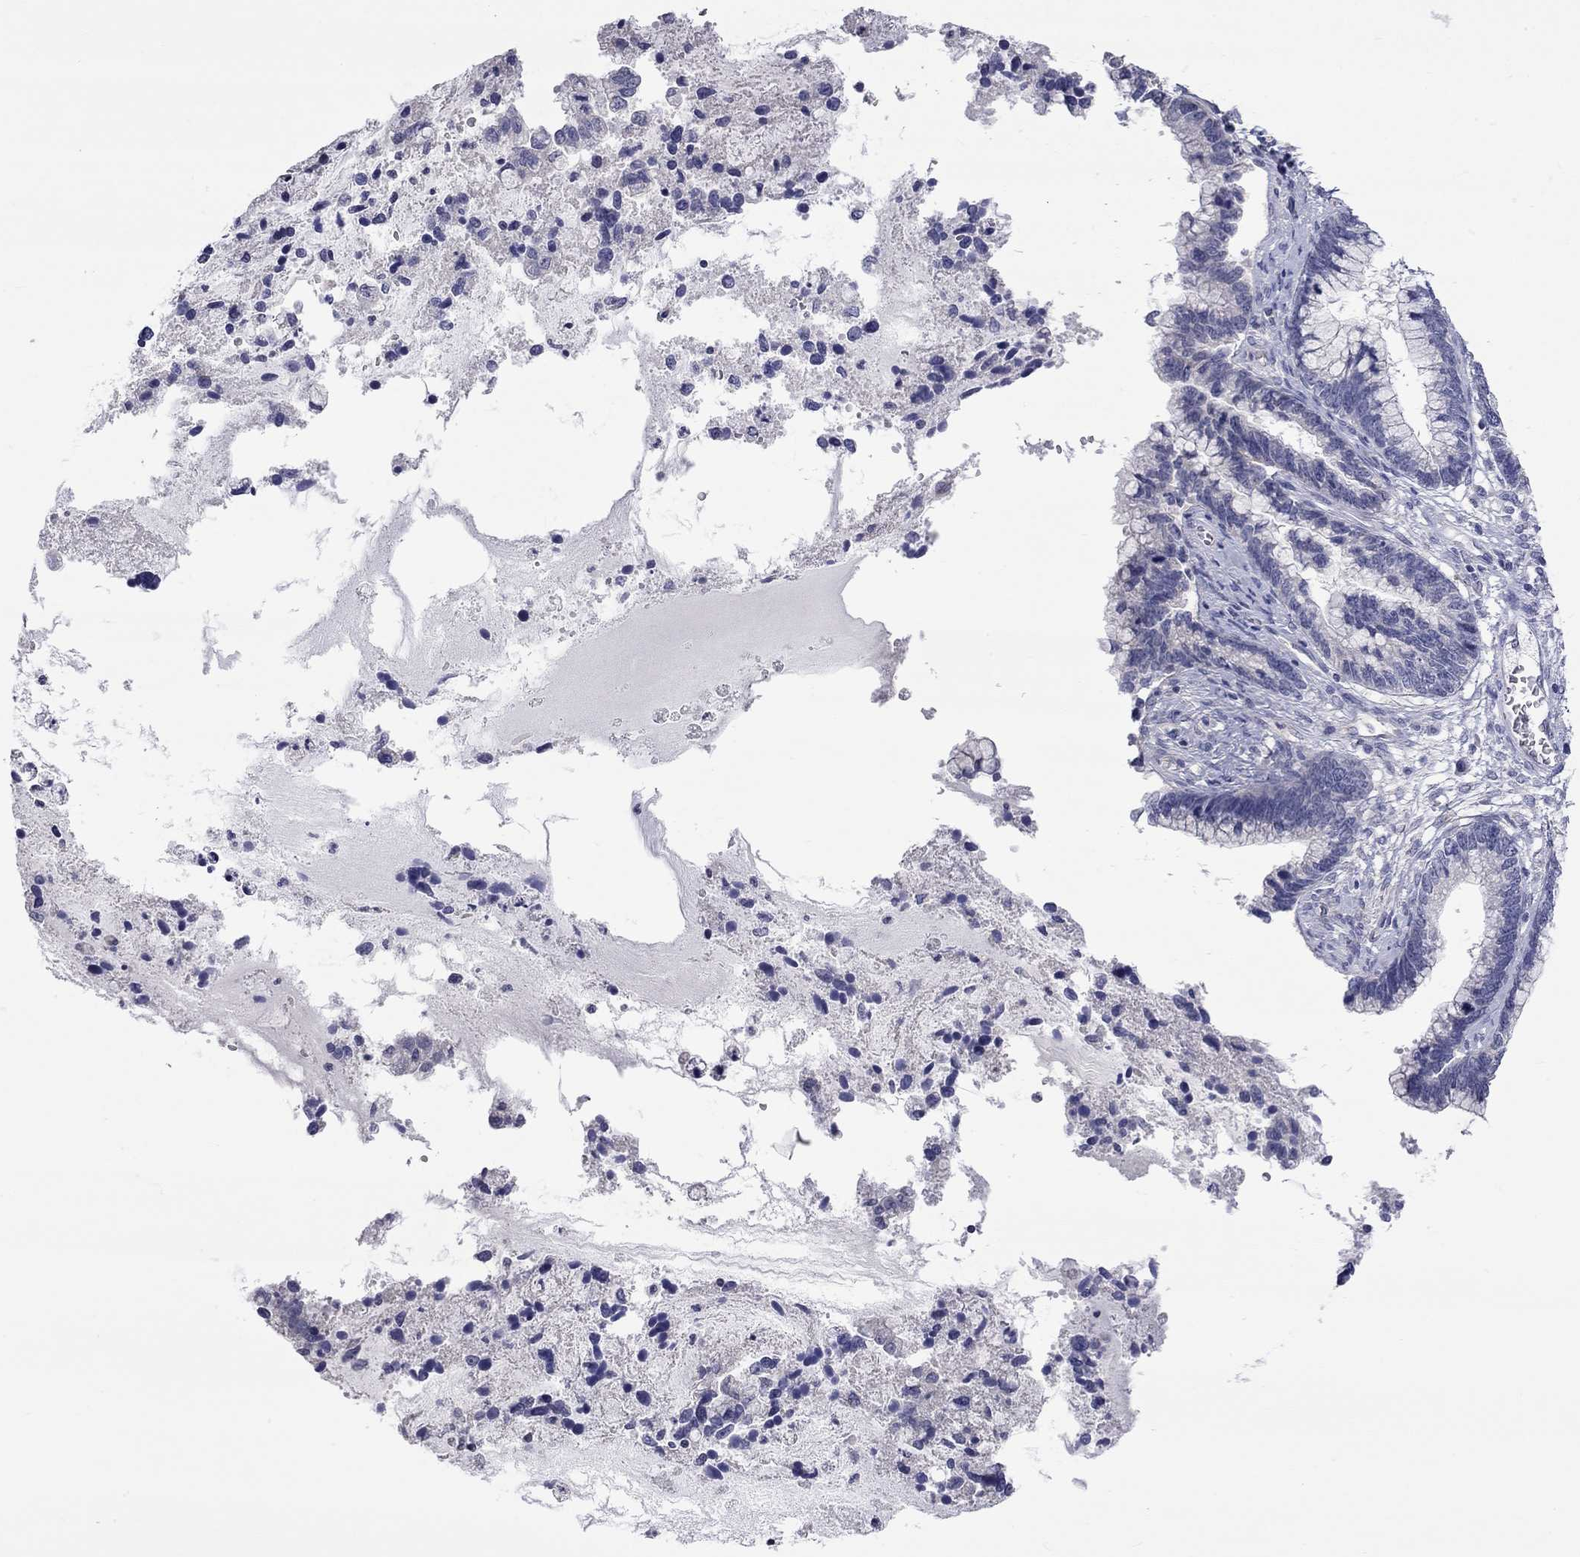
{"staining": {"intensity": "negative", "quantity": "none", "location": "none"}, "tissue": "cervical cancer", "cell_type": "Tumor cells", "image_type": "cancer", "snomed": [{"axis": "morphology", "description": "Adenocarcinoma, NOS"}, {"axis": "topography", "description": "Cervix"}], "caption": "An IHC image of adenocarcinoma (cervical) is shown. There is no staining in tumor cells of adenocarcinoma (cervical).", "gene": "OPRK1", "patient": {"sex": "female", "age": 44}}